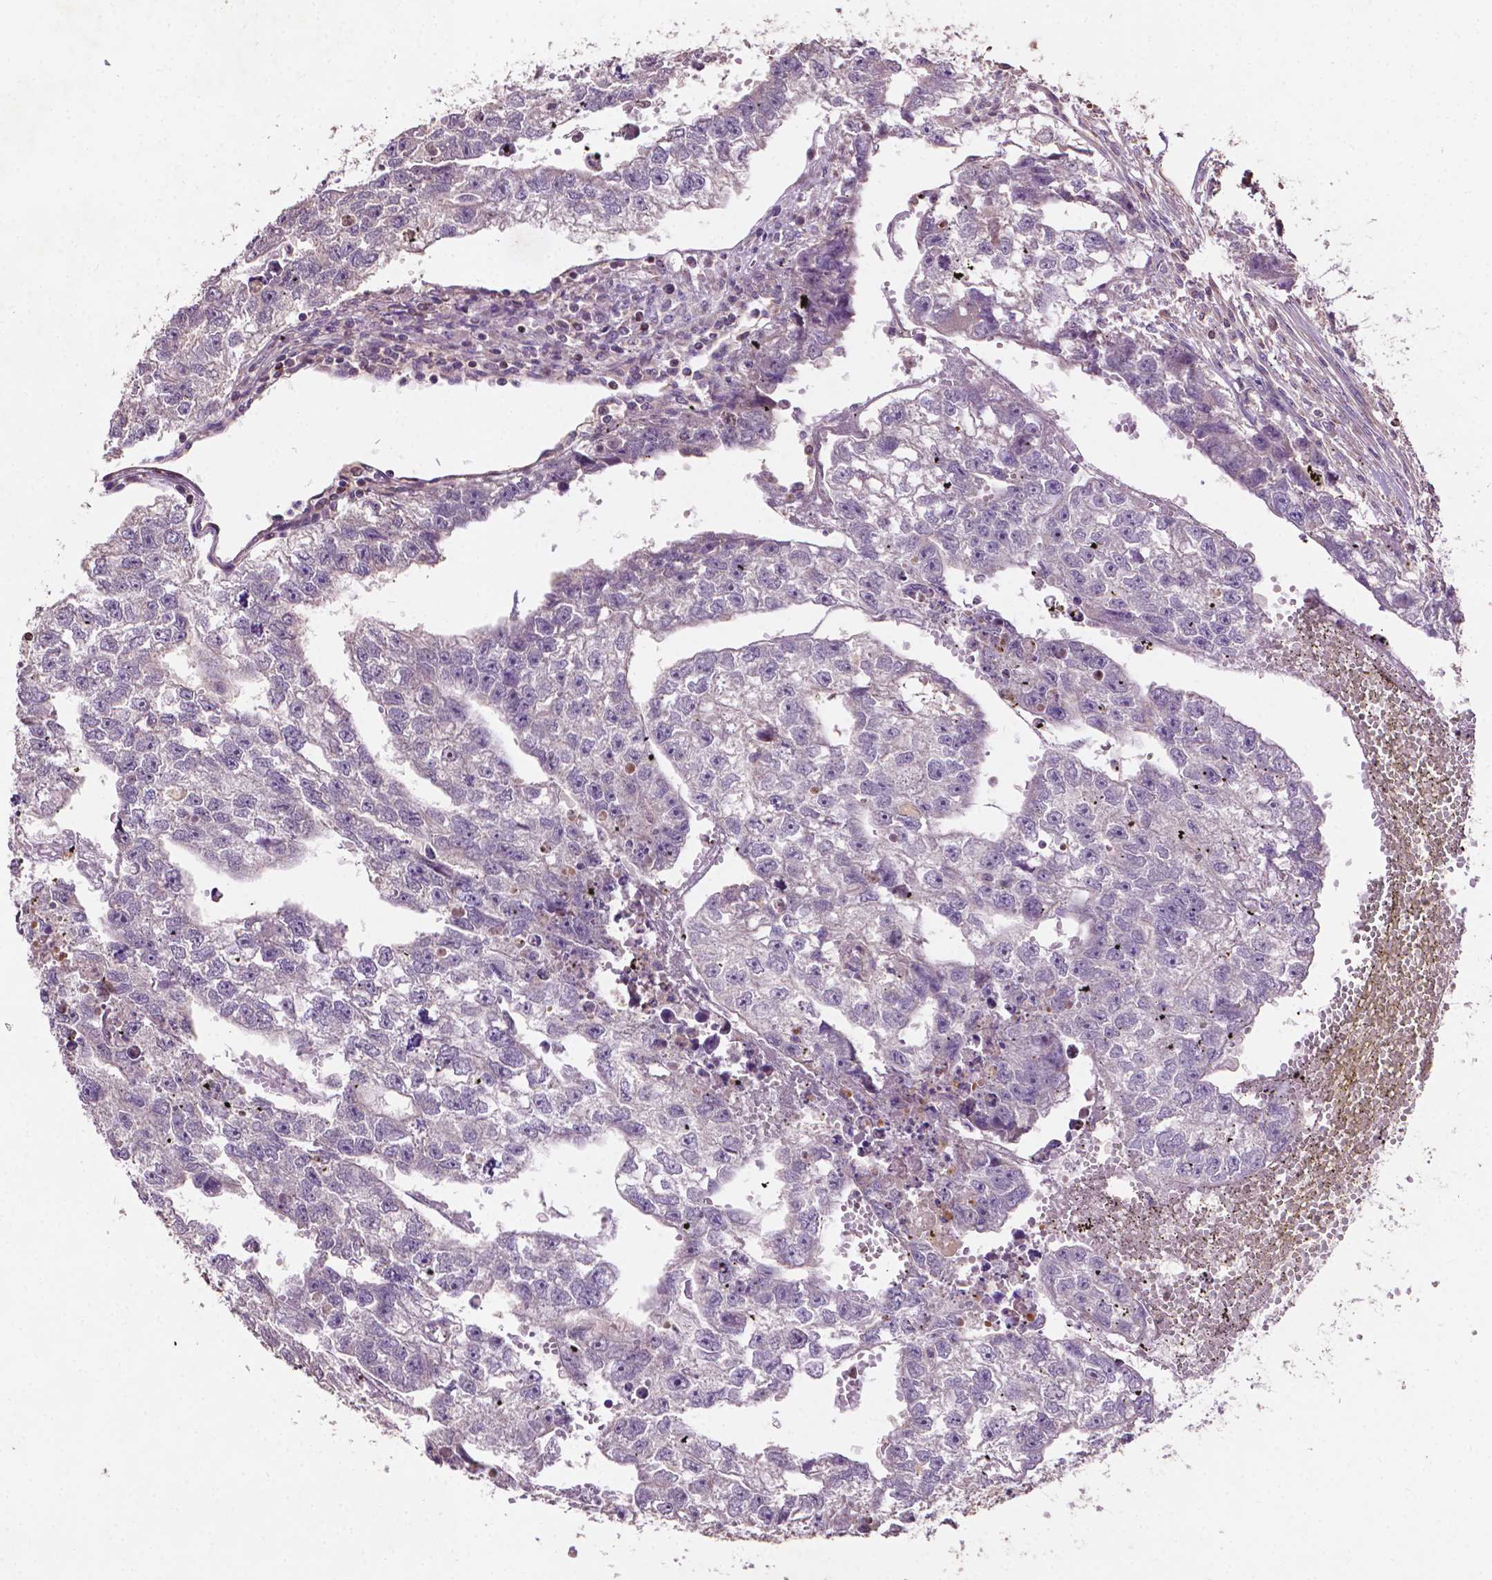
{"staining": {"intensity": "negative", "quantity": "none", "location": "none"}, "tissue": "testis cancer", "cell_type": "Tumor cells", "image_type": "cancer", "snomed": [{"axis": "morphology", "description": "Carcinoma, Embryonal, NOS"}, {"axis": "morphology", "description": "Teratoma, malignant, NOS"}, {"axis": "topography", "description": "Testis"}], "caption": "Tumor cells show no significant protein staining in testis cancer (embryonal carcinoma).", "gene": "LRR1", "patient": {"sex": "male", "age": 44}}